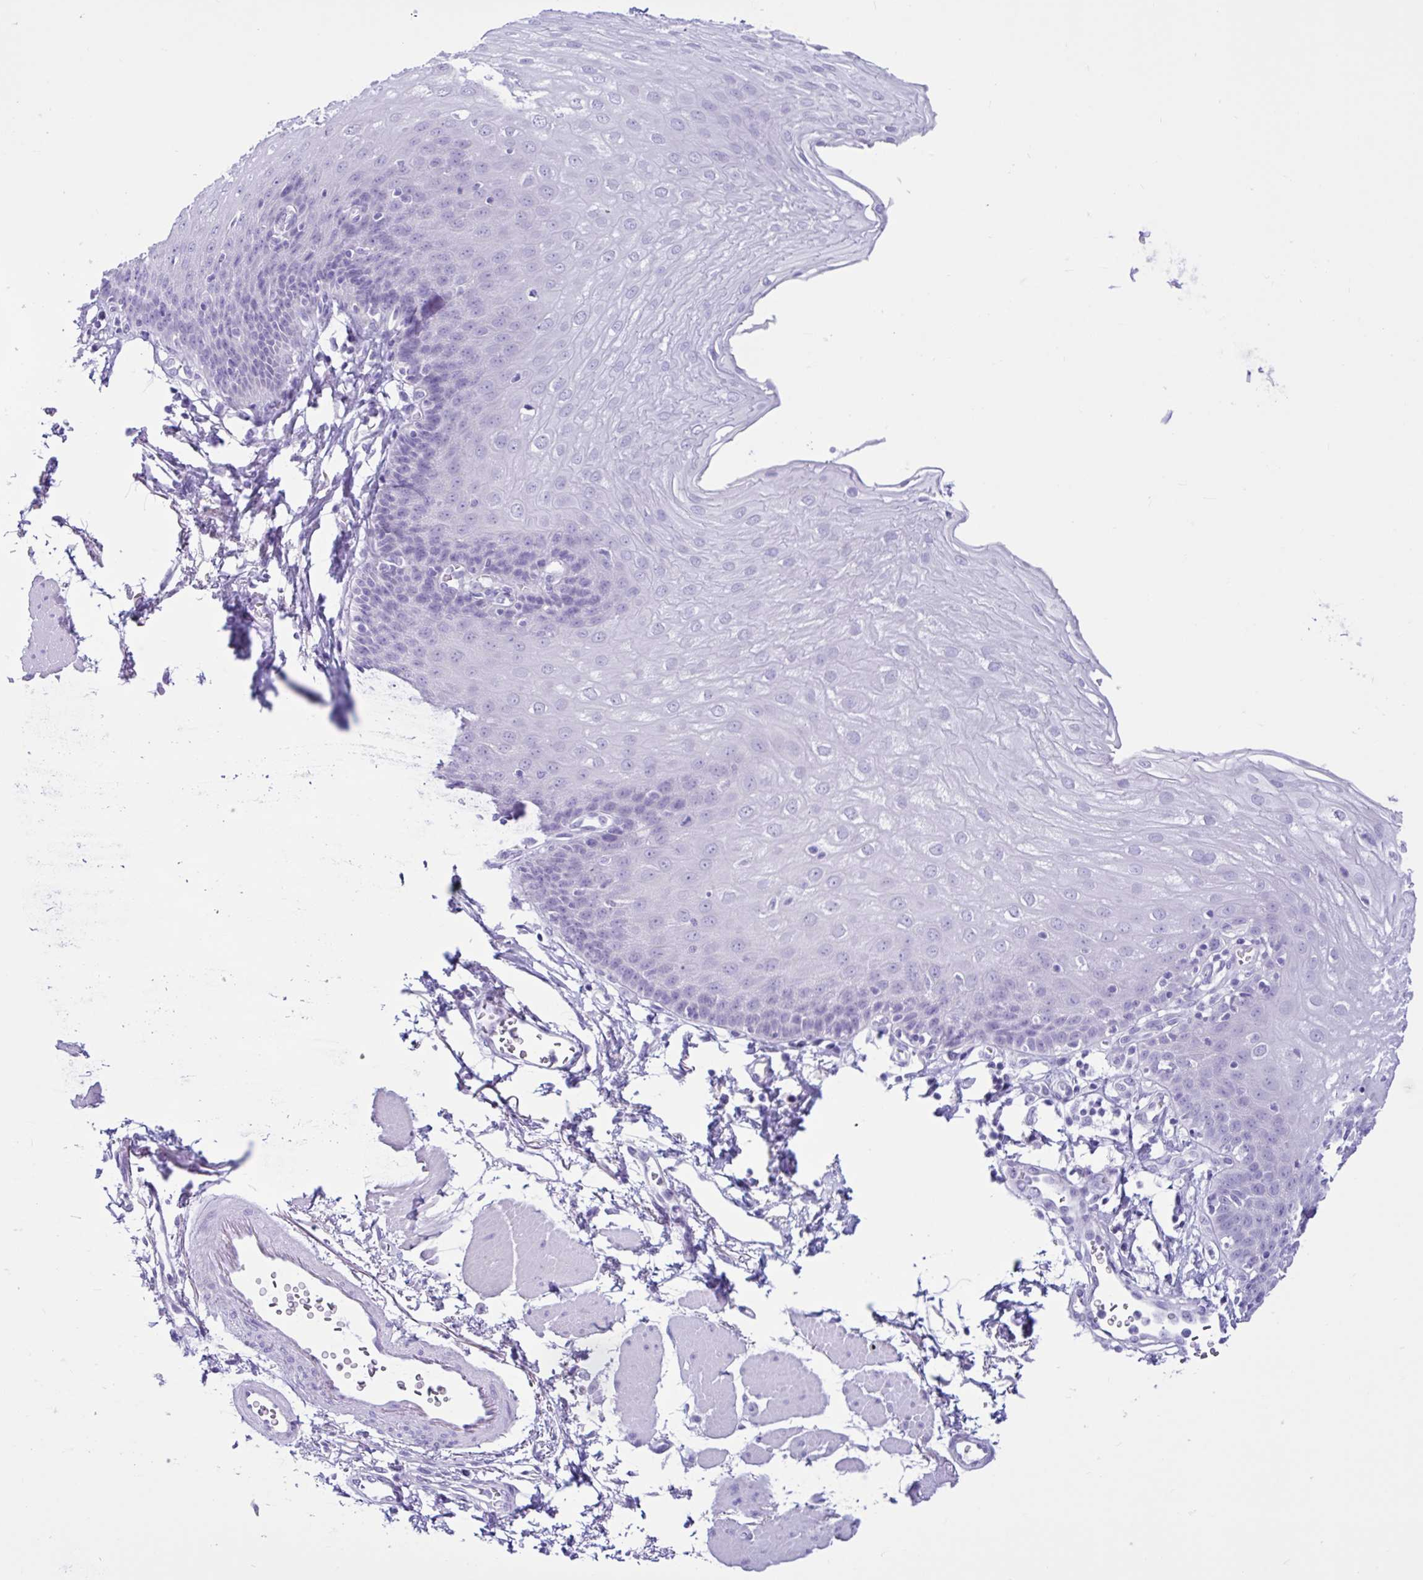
{"staining": {"intensity": "negative", "quantity": "none", "location": "none"}, "tissue": "esophagus", "cell_type": "Squamous epithelial cells", "image_type": "normal", "snomed": [{"axis": "morphology", "description": "Normal tissue, NOS"}, {"axis": "topography", "description": "Esophagus"}], "caption": "This photomicrograph is of normal esophagus stained with IHC to label a protein in brown with the nuclei are counter-stained blue. There is no staining in squamous epithelial cells.", "gene": "CYP19A1", "patient": {"sex": "female", "age": 81}}